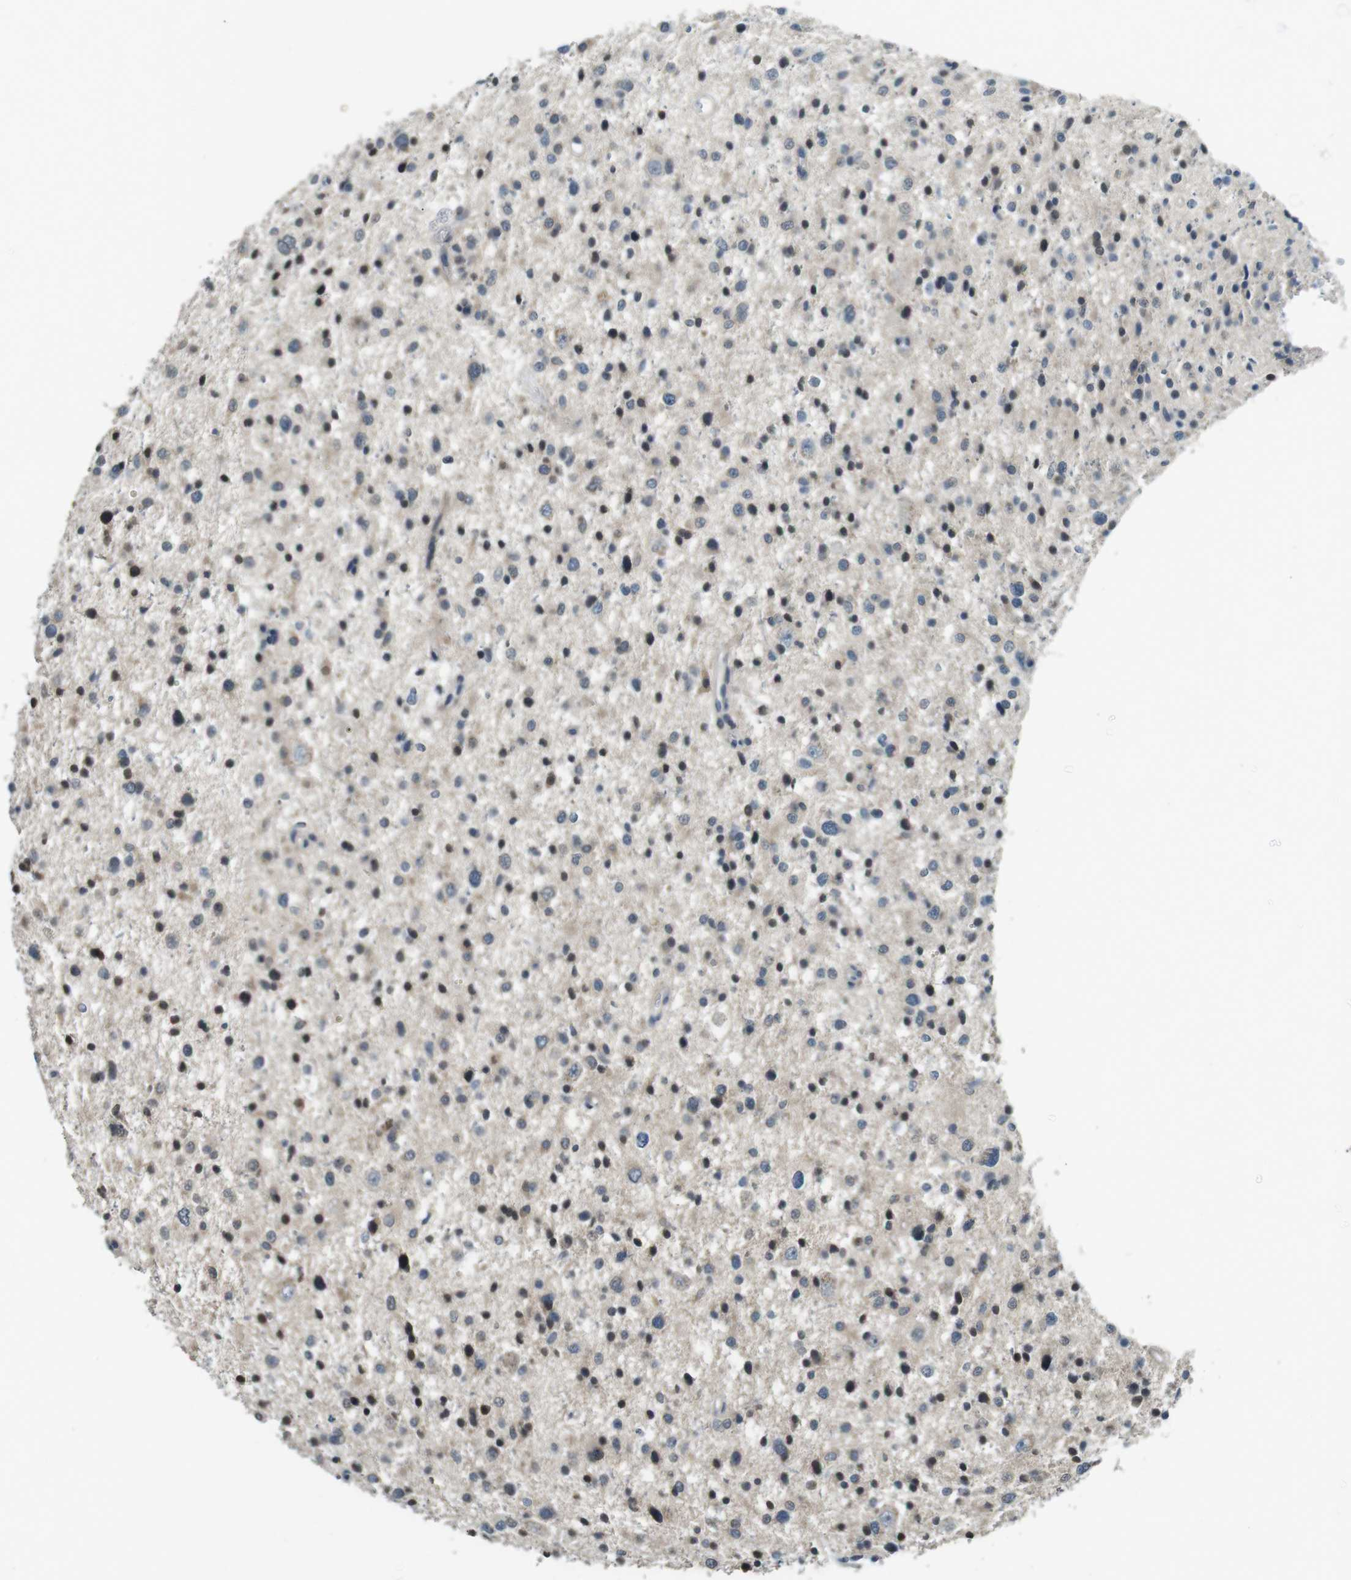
{"staining": {"intensity": "weak", "quantity": "25%-75%", "location": "nuclear"}, "tissue": "glioma", "cell_type": "Tumor cells", "image_type": "cancer", "snomed": [{"axis": "morphology", "description": "Glioma, malignant, Low grade"}, {"axis": "topography", "description": "Brain"}], "caption": "A photomicrograph of human glioma stained for a protein displays weak nuclear brown staining in tumor cells.", "gene": "CDK14", "patient": {"sex": "female", "age": 37}}